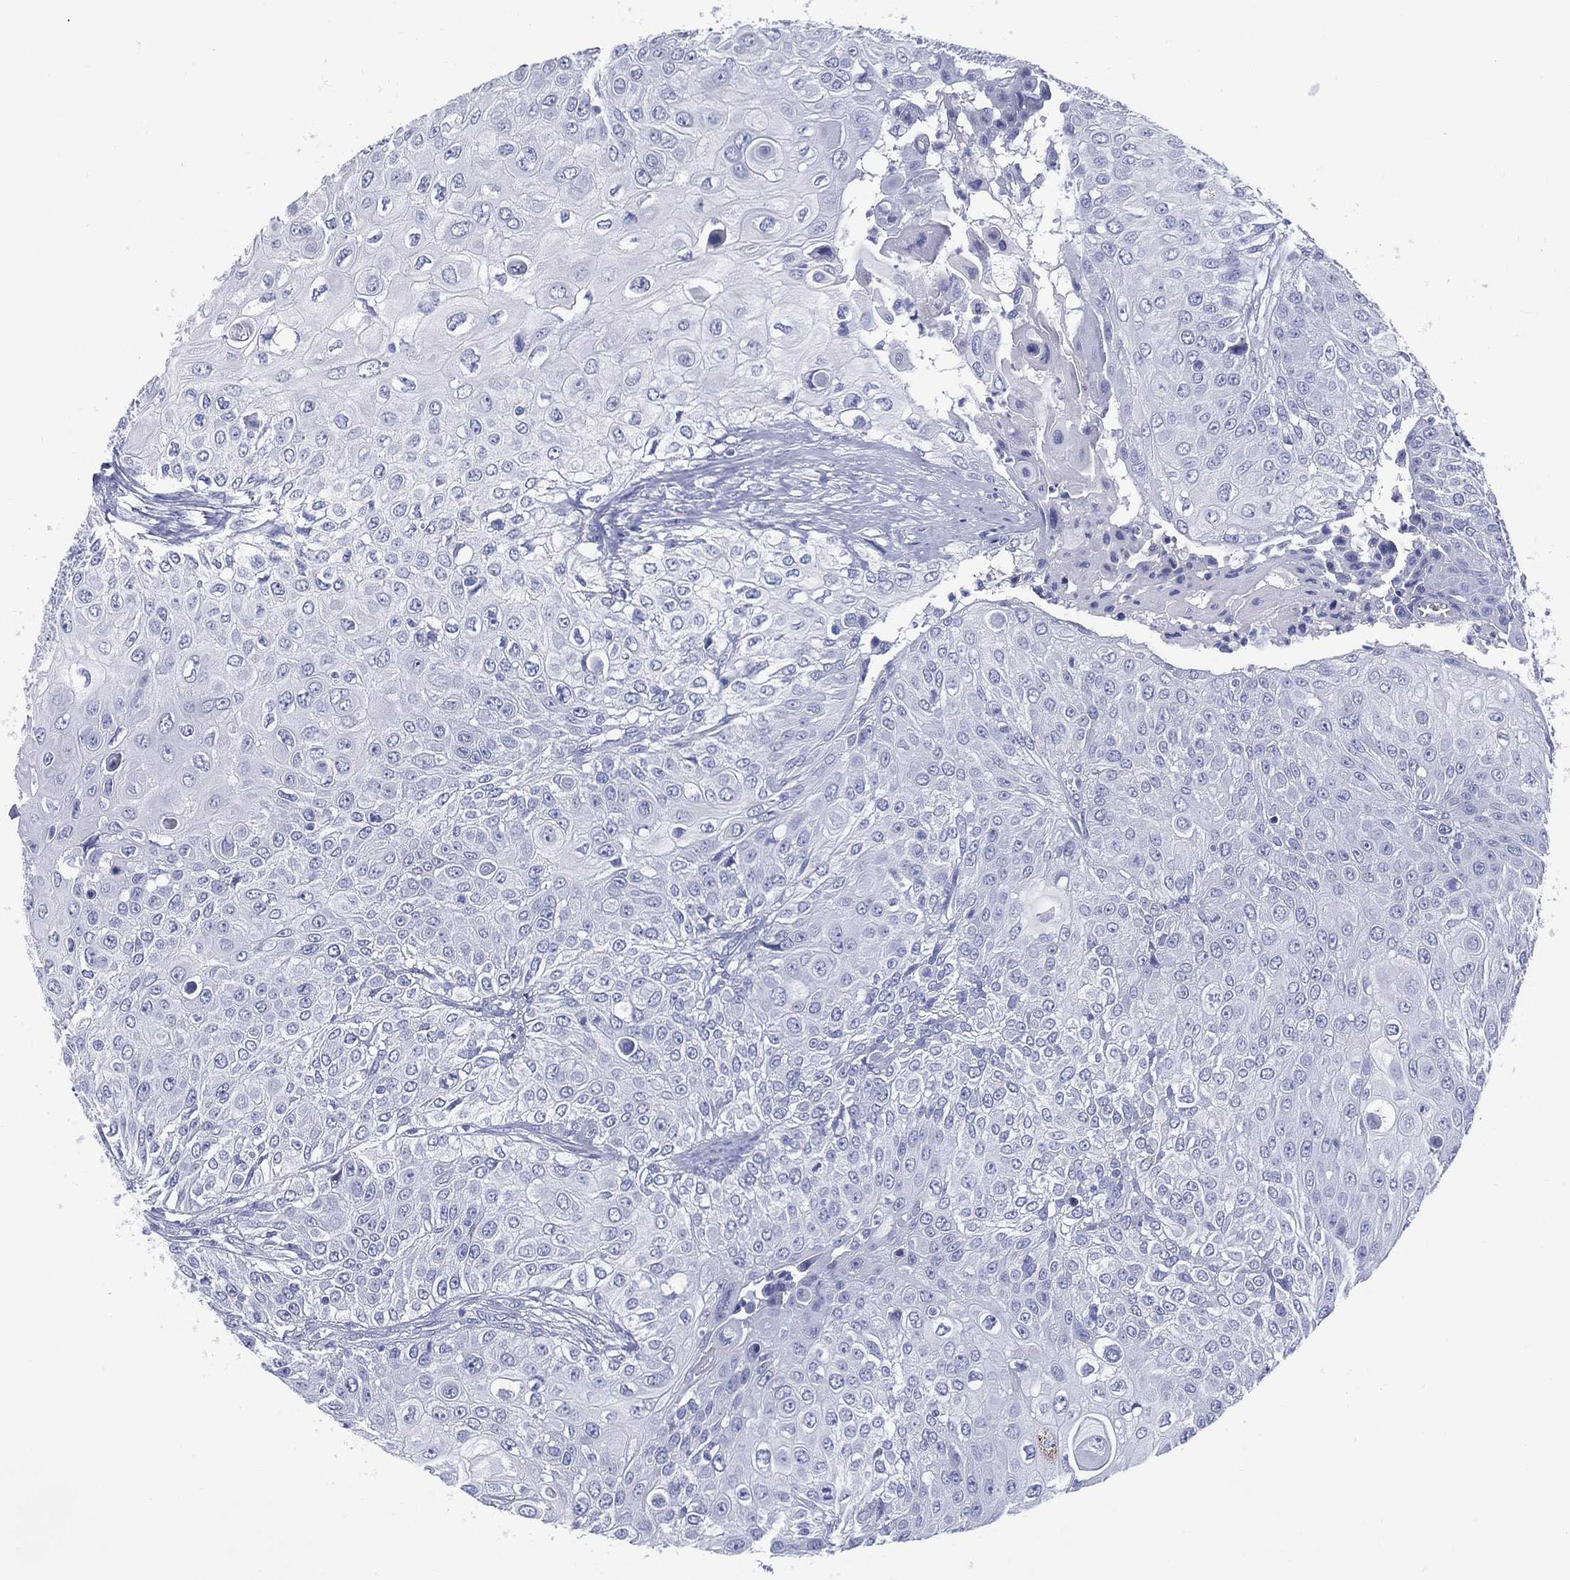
{"staining": {"intensity": "negative", "quantity": "none", "location": "none"}, "tissue": "urothelial cancer", "cell_type": "Tumor cells", "image_type": "cancer", "snomed": [{"axis": "morphology", "description": "Urothelial carcinoma, High grade"}, {"axis": "topography", "description": "Urinary bladder"}], "caption": "Urothelial carcinoma (high-grade) was stained to show a protein in brown. There is no significant expression in tumor cells.", "gene": "LRRD1", "patient": {"sex": "female", "age": 79}}